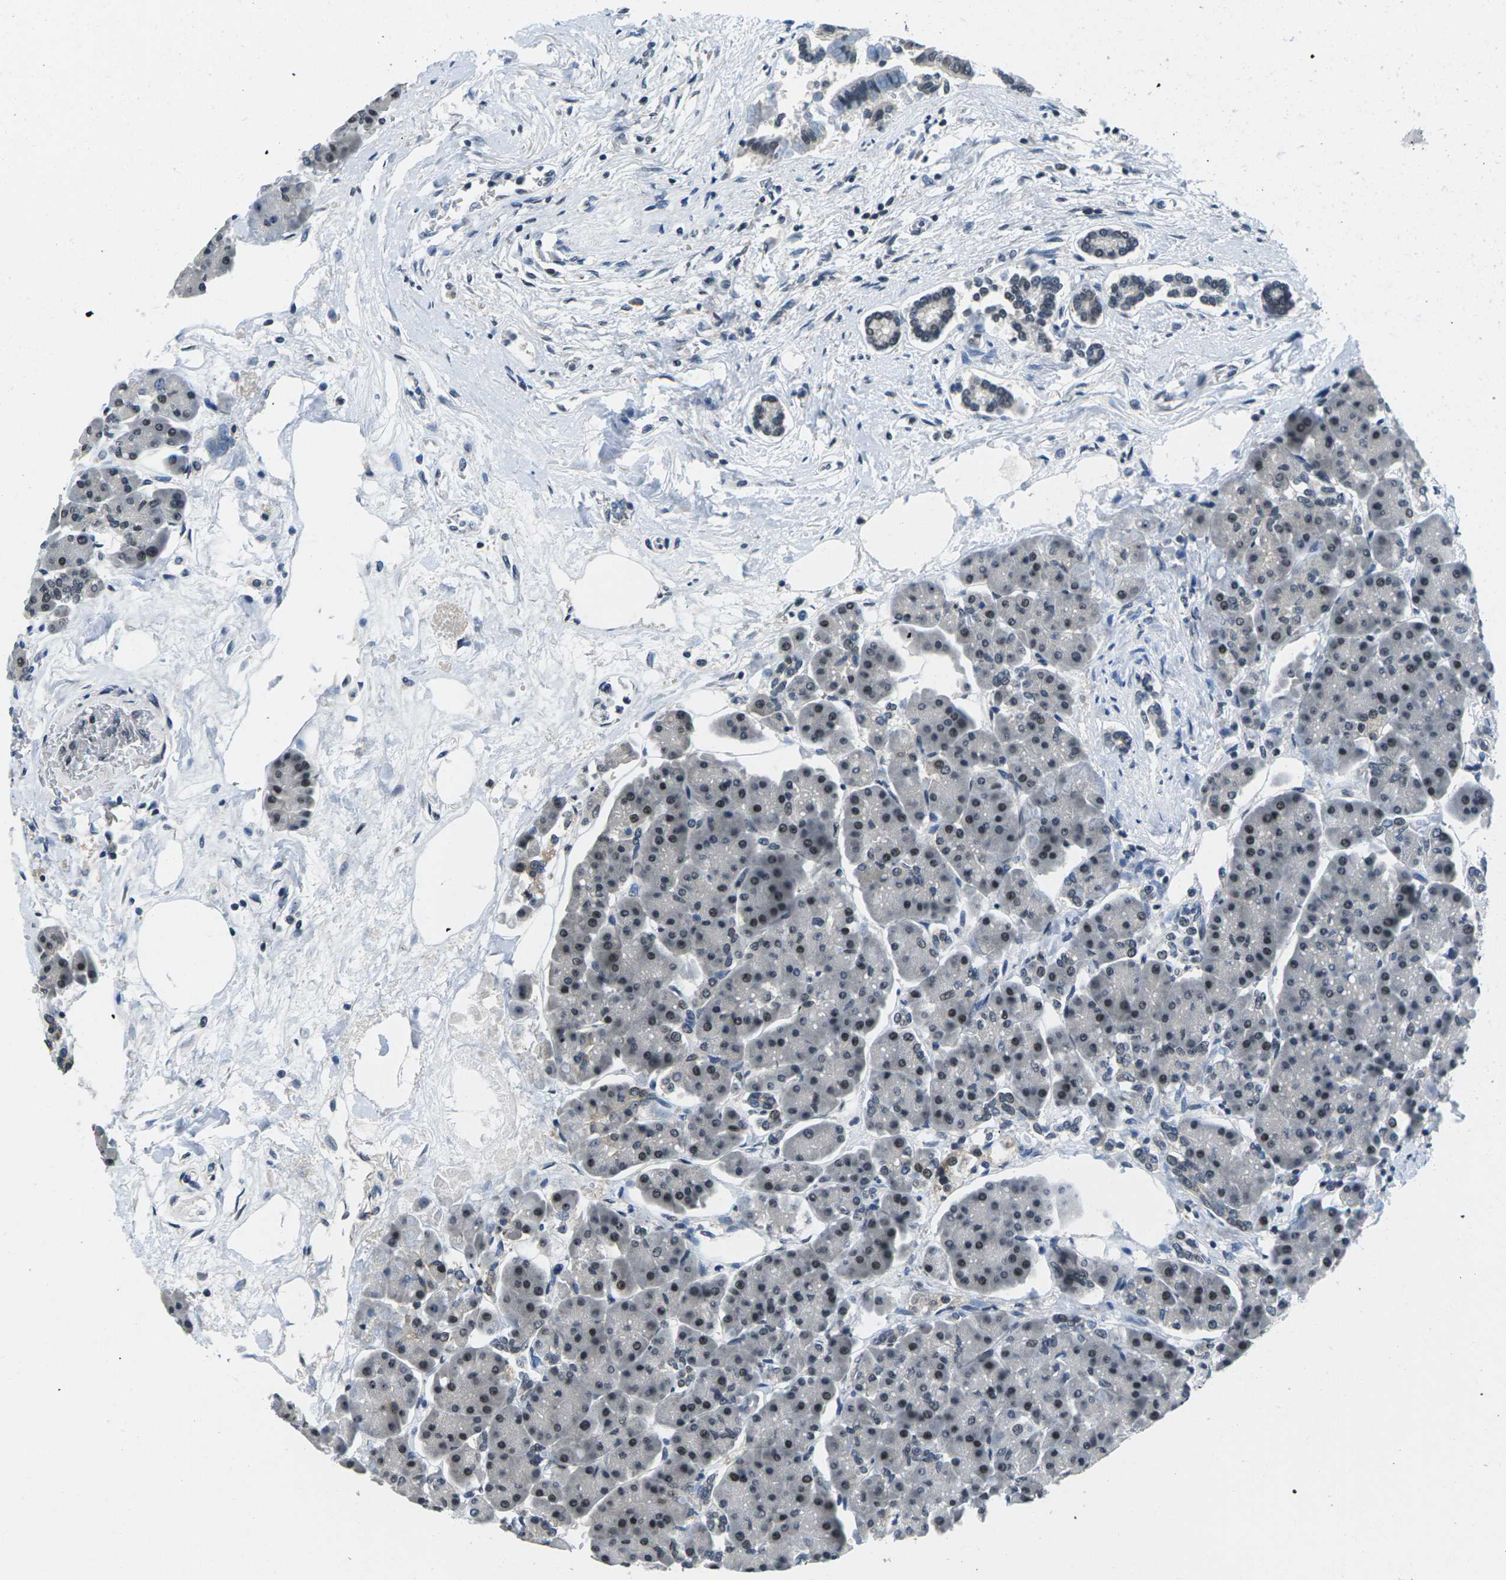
{"staining": {"intensity": "moderate", "quantity": ">75%", "location": "nuclear"}, "tissue": "pancreas", "cell_type": "Exocrine glandular cells", "image_type": "normal", "snomed": [{"axis": "morphology", "description": "Normal tissue, NOS"}, {"axis": "topography", "description": "Pancreas"}], "caption": "The image reveals staining of normal pancreas, revealing moderate nuclear protein positivity (brown color) within exocrine glandular cells. The protein is stained brown, and the nuclei are stained in blue (DAB IHC with brightfield microscopy, high magnification).", "gene": "NSRP1", "patient": {"sex": "female", "age": 70}}